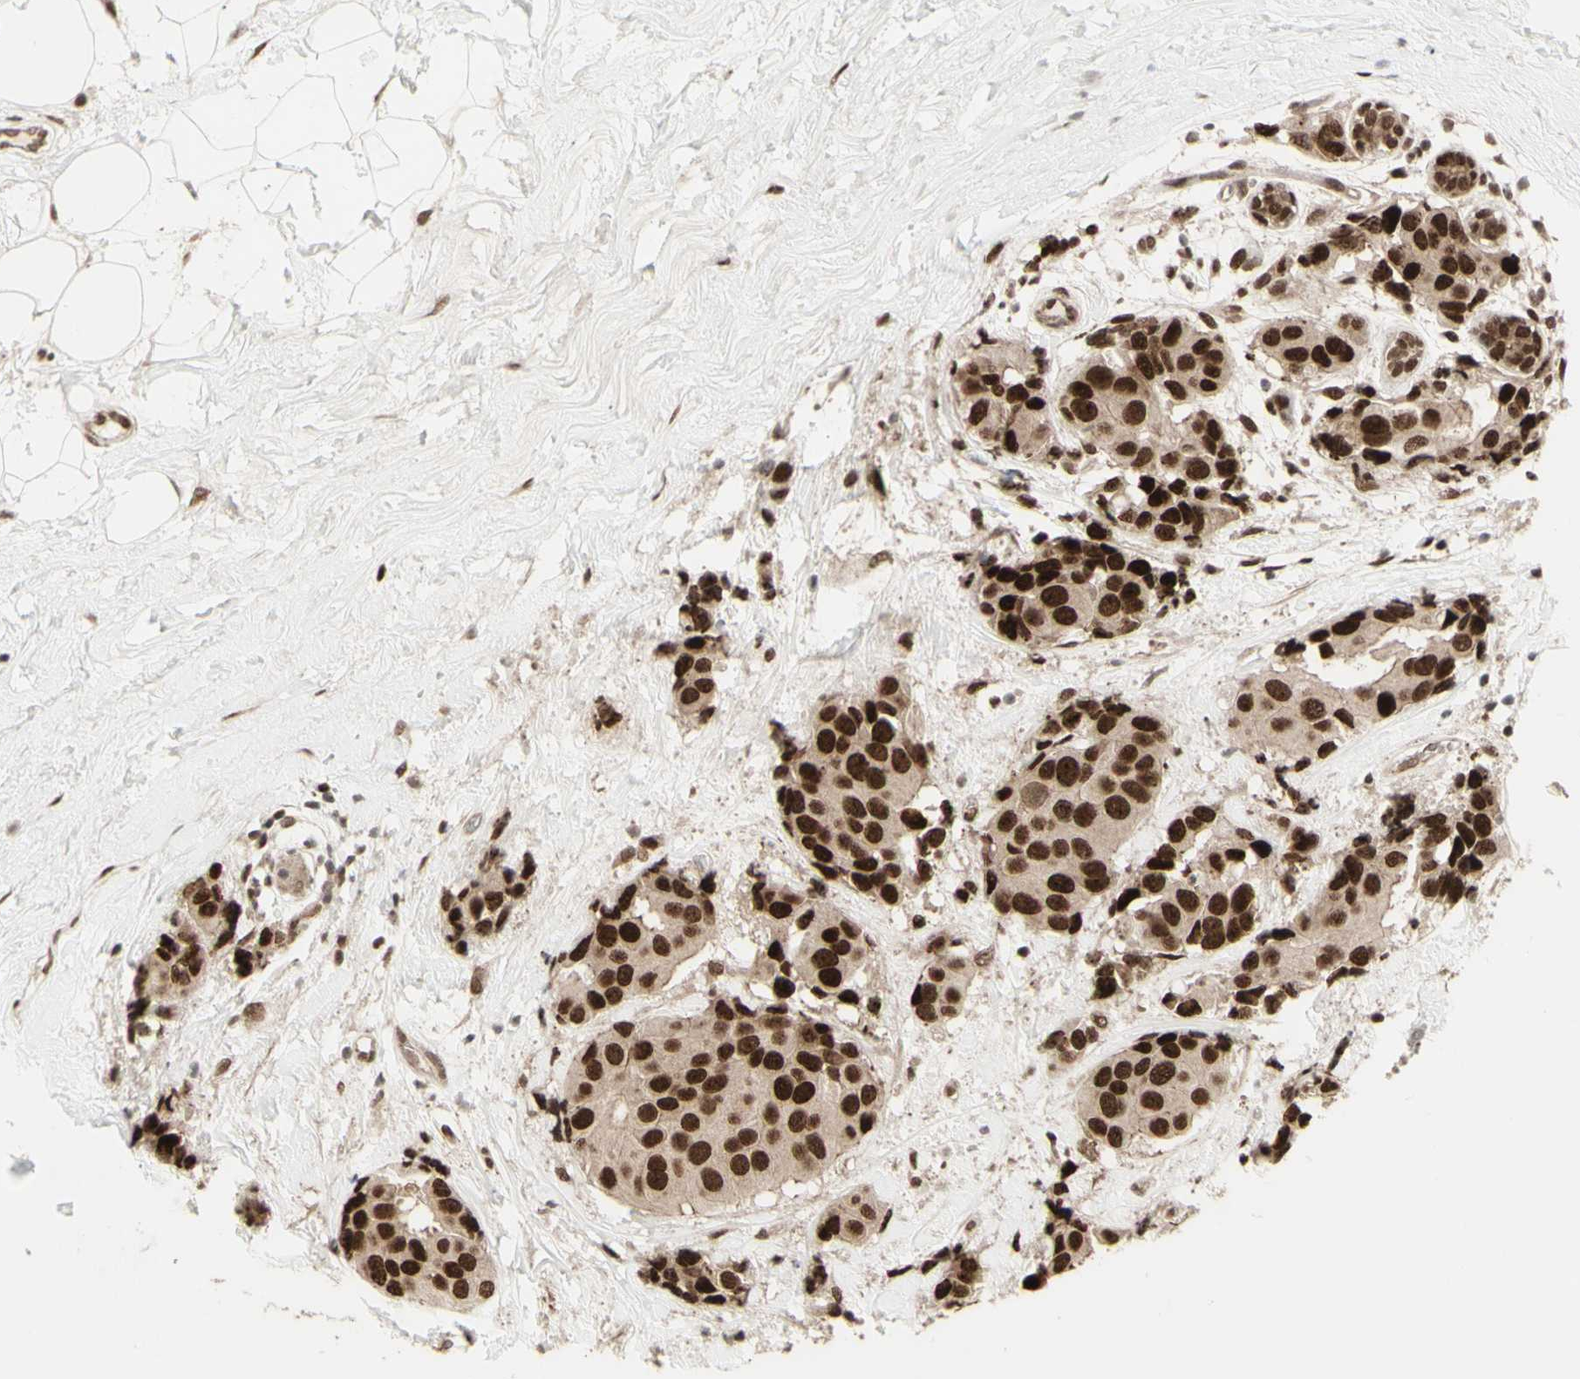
{"staining": {"intensity": "strong", "quantity": ">75%", "location": "cytoplasmic/membranous,nuclear"}, "tissue": "breast cancer", "cell_type": "Tumor cells", "image_type": "cancer", "snomed": [{"axis": "morphology", "description": "Normal tissue, NOS"}, {"axis": "morphology", "description": "Duct carcinoma"}, {"axis": "topography", "description": "Breast"}], "caption": "Intraductal carcinoma (breast) was stained to show a protein in brown. There is high levels of strong cytoplasmic/membranous and nuclear staining in approximately >75% of tumor cells.", "gene": "CBX1", "patient": {"sex": "female", "age": 39}}